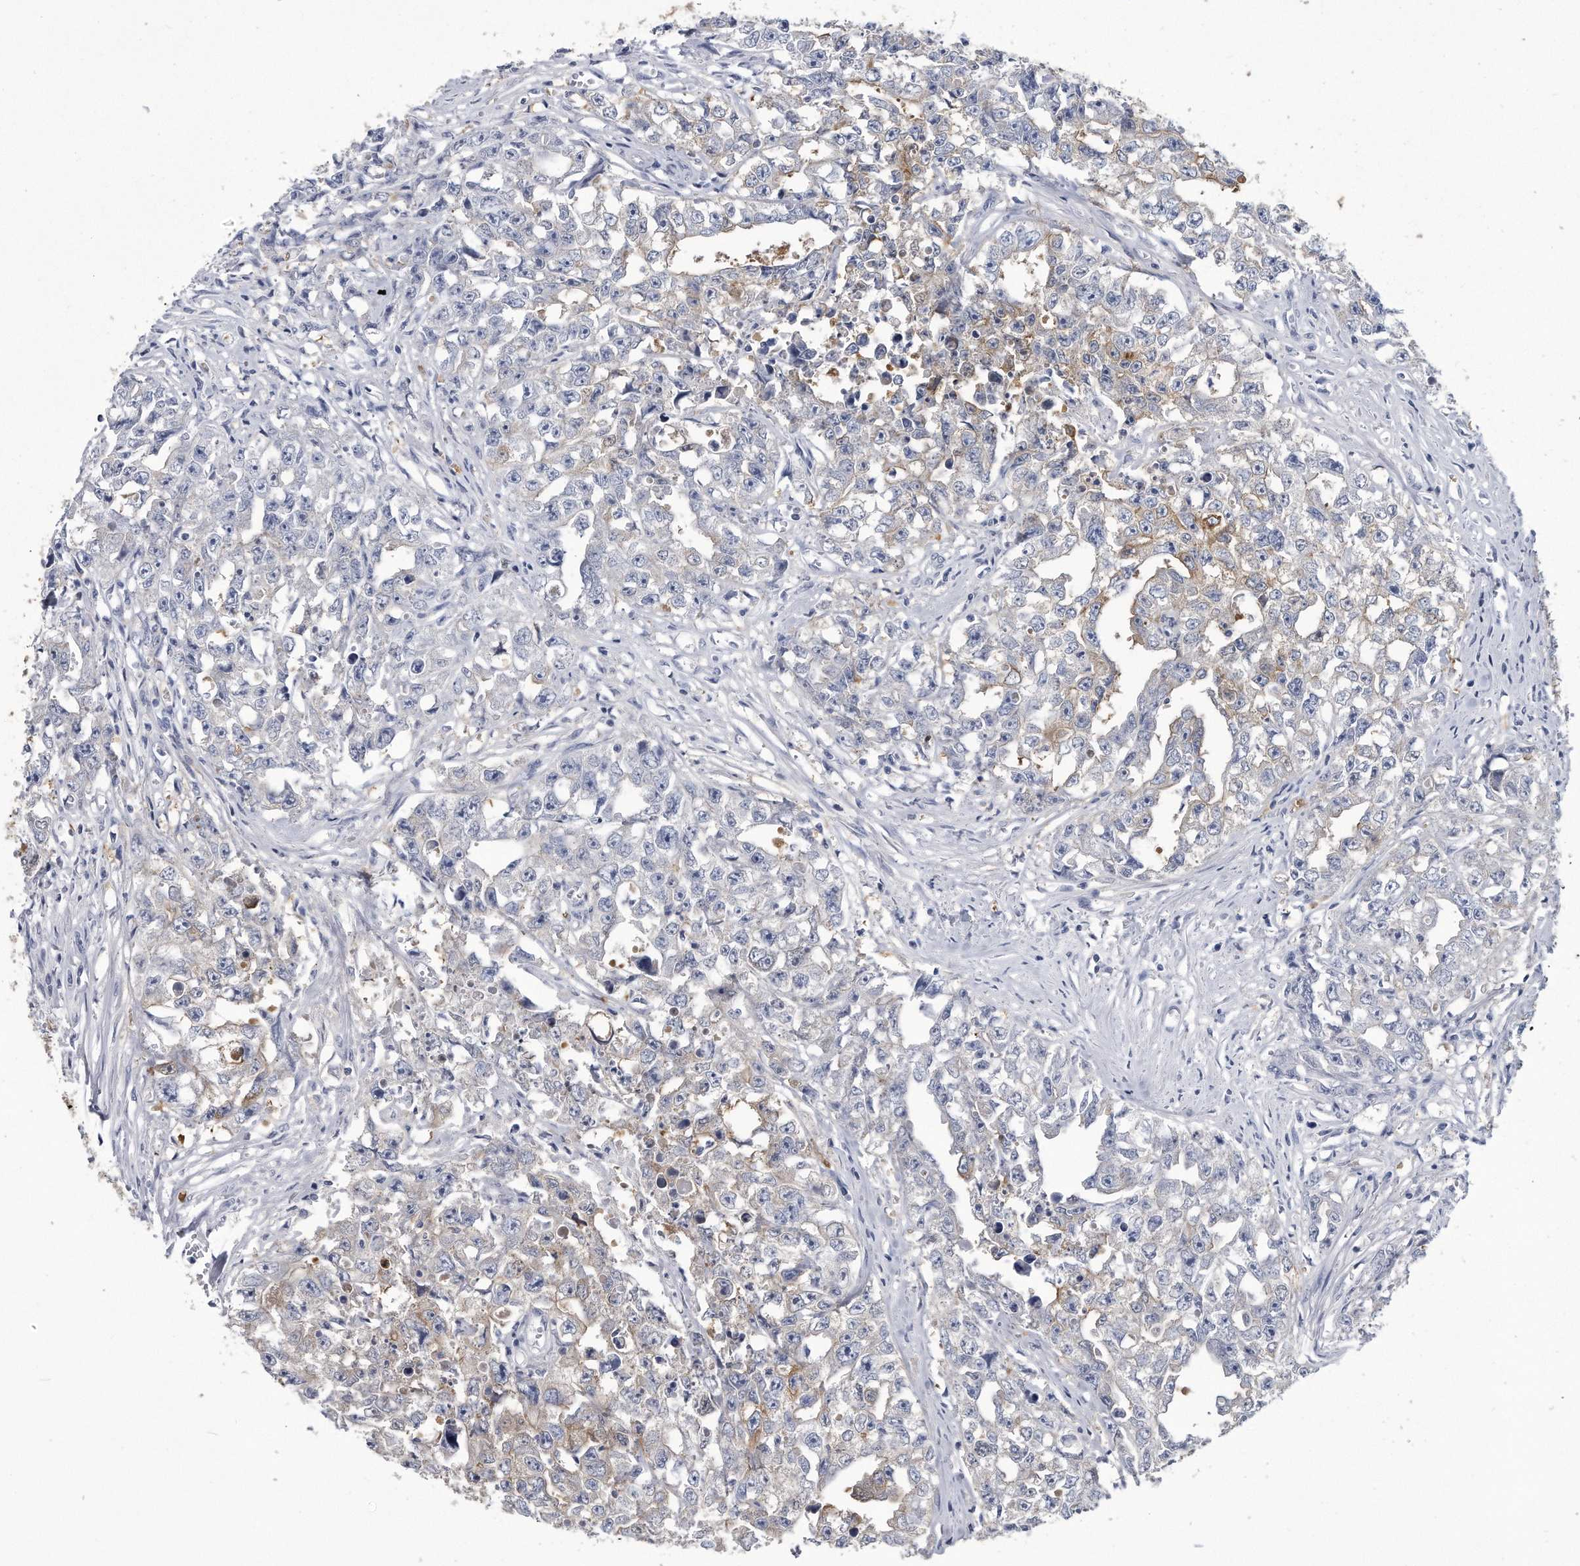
{"staining": {"intensity": "negative", "quantity": "none", "location": "none"}, "tissue": "testis cancer", "cell_type": "Tumor cells", "image_type": "cancer", "snomed": [{"axis": "morphology", "description": "Seminoma, NOS"}, {"axis": "morphology", "description": "Carcinoma, Embryonal, NOS"}, {"axis": "topography", "description": "Testis"}], "caption": "IHC histopathology image of neoplastic tissue: testis cancer stained with DAB (3,3'-diaminobenzidine) demonstrates no significant protein positivity in tumor cells.", "gene": "PYGB", "patient": {"sex": "male", "age": 43}}